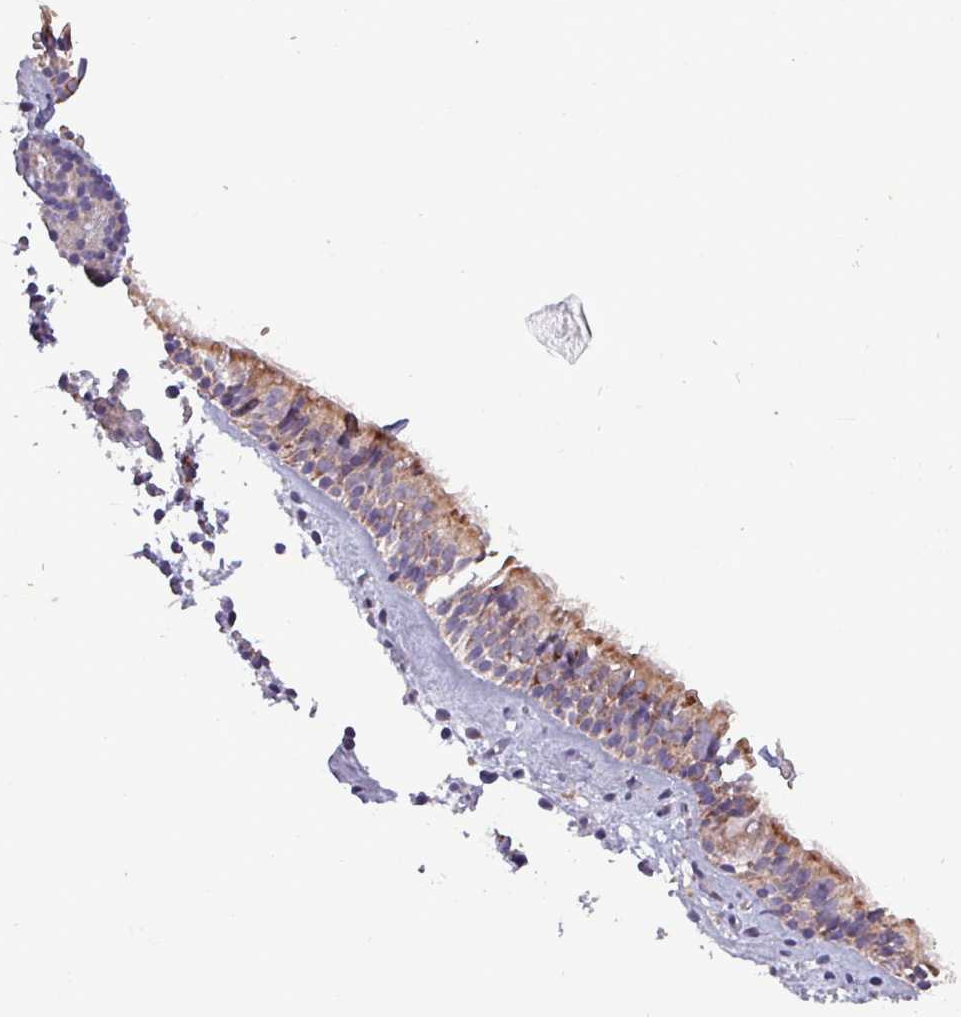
{"staining": {"intensity": "strong", "quantity": ">75%", "location": "cytoplasmic/membranous"}, "tissue": "nasopharynx", "cell_type": "Respiratory epithelial cells", "image_type": "normal", "snomed": [{"axis": "morphology", "description": "Normal tissue, NOS"}, {"axis": "topography", "description": "Nasopharynx"}], "caption": "Immunohistochemistry of unremarkable nasopharynx reveals high levels of strong cytoplasmic/membranous expression in about >75% of respiratory epithelial cells. The protein of interest is shown in brown color, while the nuclei are stained blue.", "gene": "ZNF322", "patient": {"sex": "male", "age": 82}}